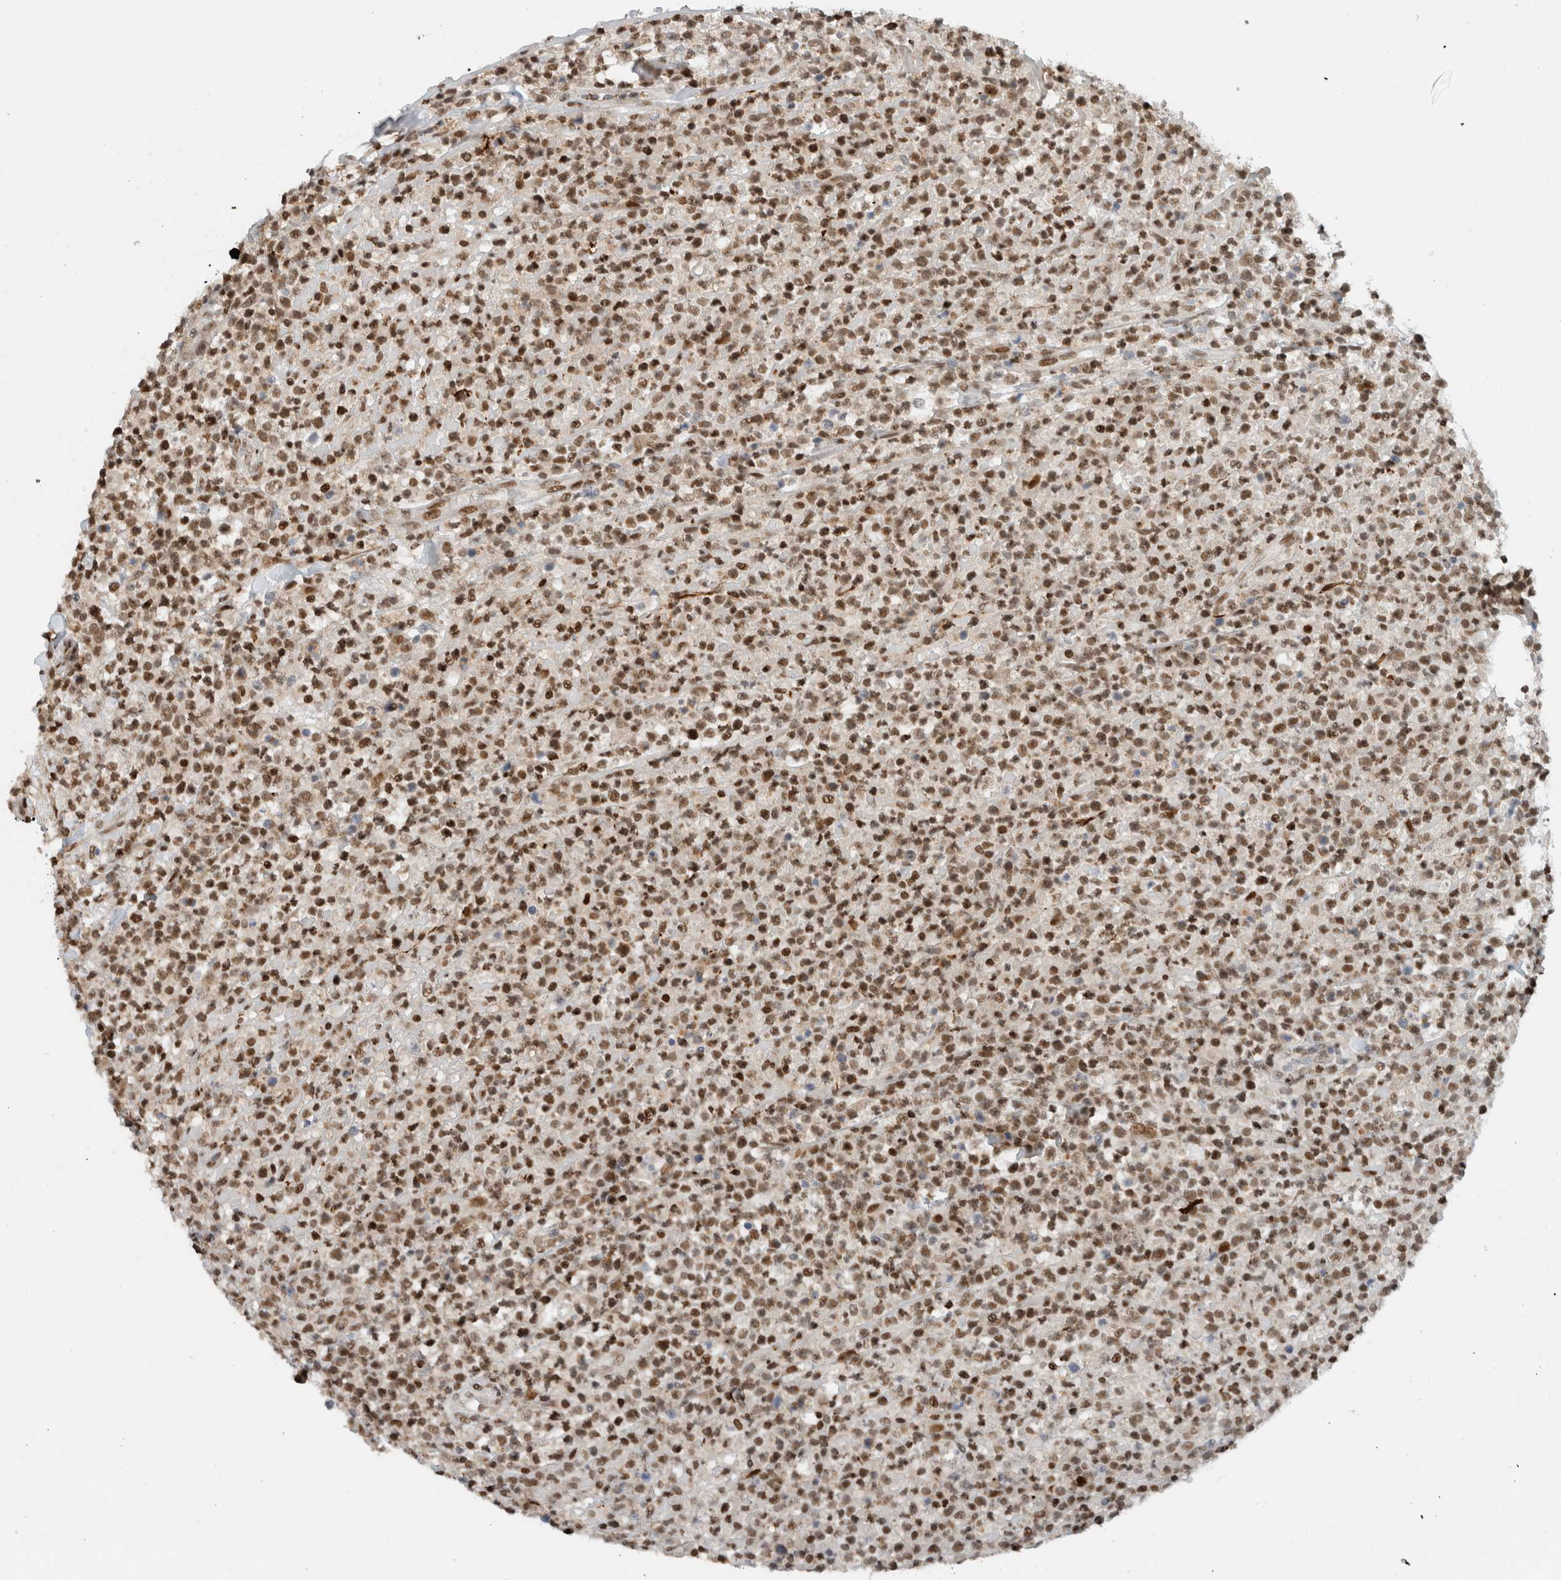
{"staining": {"intensity": "strong", "quantity": ">75%", "location": "nuclear"}, "tissue": "lymphoma", "cell_type": "Tumor cells", "image_type": "cancer", "snomed": [{"axis": "morphology", "description": "Malignant lymphoma, non-Hodgkin's type, High grade"}, {"axis": "topography", "description": "Colon"}], "caption": "An immunohistochemistry histopathology image of neoplastic tissue is shown. Protein staining in brown shows strong nuclear positivity in high-grade malignant lymphoma, non-Hodgkin's type within tumor cells.", "gene": "HNRNPR", "patient": {"sex": "female", "age": 53}}